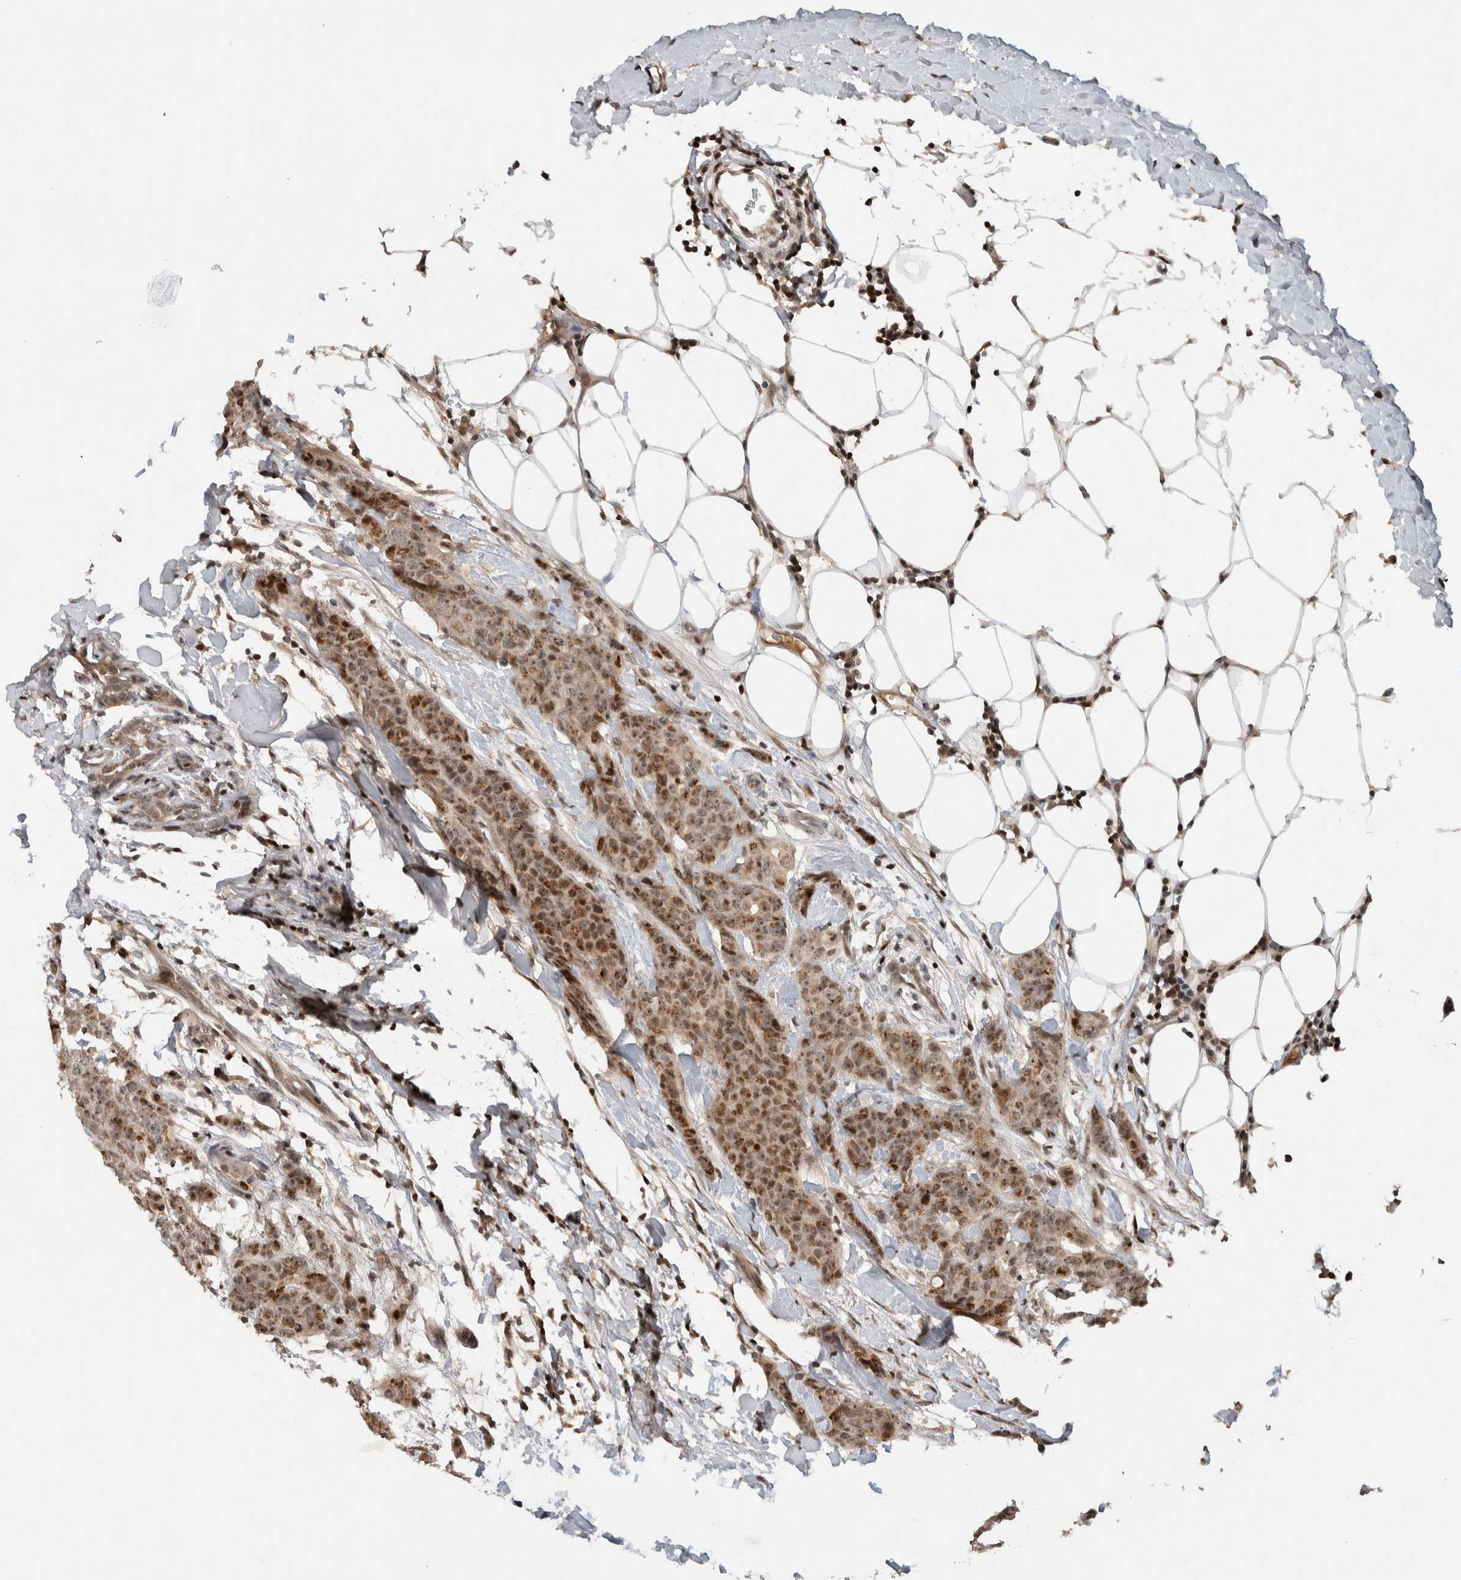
{"staining": {"intensity": "weak", "quantity": ">75%", "location": "nuclear"}, "tissue": "breast cancer", "cell_type": "Tumor cells", "image_type": "cancer", "snomed": [{"axis": "morphology", "description": "Normal tissue, NOS"}, {"axis": "morphology", "description": "Duct carcinoma"}, {"axis": "topography", "description": "Breast"}], "caption": "Weak nuclear staining is identified in about >75% of tumor cells in breast intraductal carcinoma. The staining was performed using DAB, with brown indicating positive protein expression. Nuclei are stained blue with hematoxylin.", "gene": "ZNF521", "patient": {"sex": "female", "age": 40}}